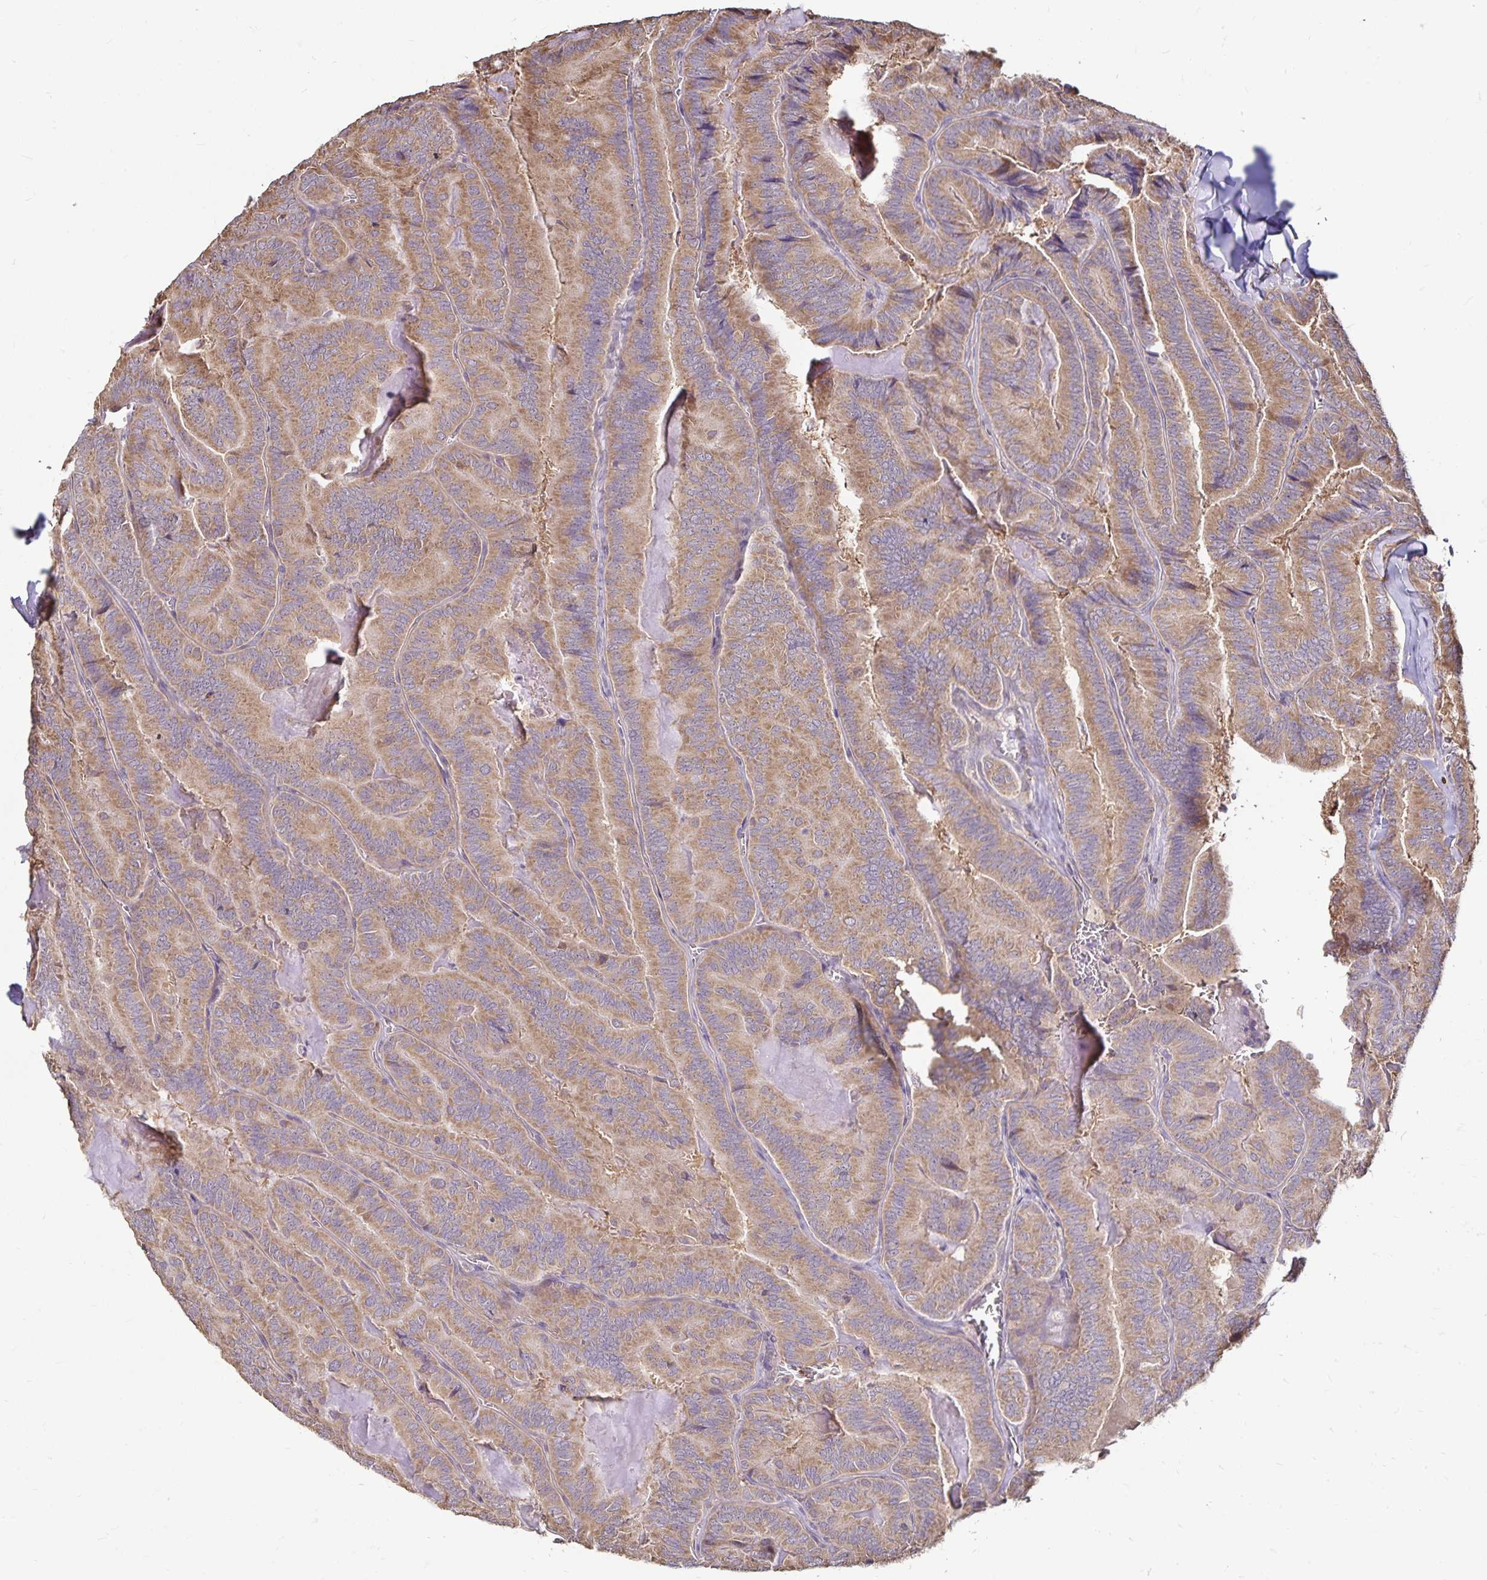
{"staining": {"intensity": "moderate", "quantity": ">75%", "location": "cytoplasmic/membranous"}, "tissue": "thyroid cancer", "cell_type": "Tumor cells", "image_type": "cancer", "snomed": [{"axis": "morphology", "description": "Papillary adenocarcinoma, NOS"}, {"axis": "topography", "description": "Thyroid gland"}], "caption": "An immunohistochemistry (IHC) micrograph of neoplastic tissue is shown. Protein staining in brown labels moderate cytoplasmic/membranous positivity in papillary adenocarcinoma (thyroid) within tumor cells.", "gene": "EMC10", "patient": {"sex": "female", "age": 75}}